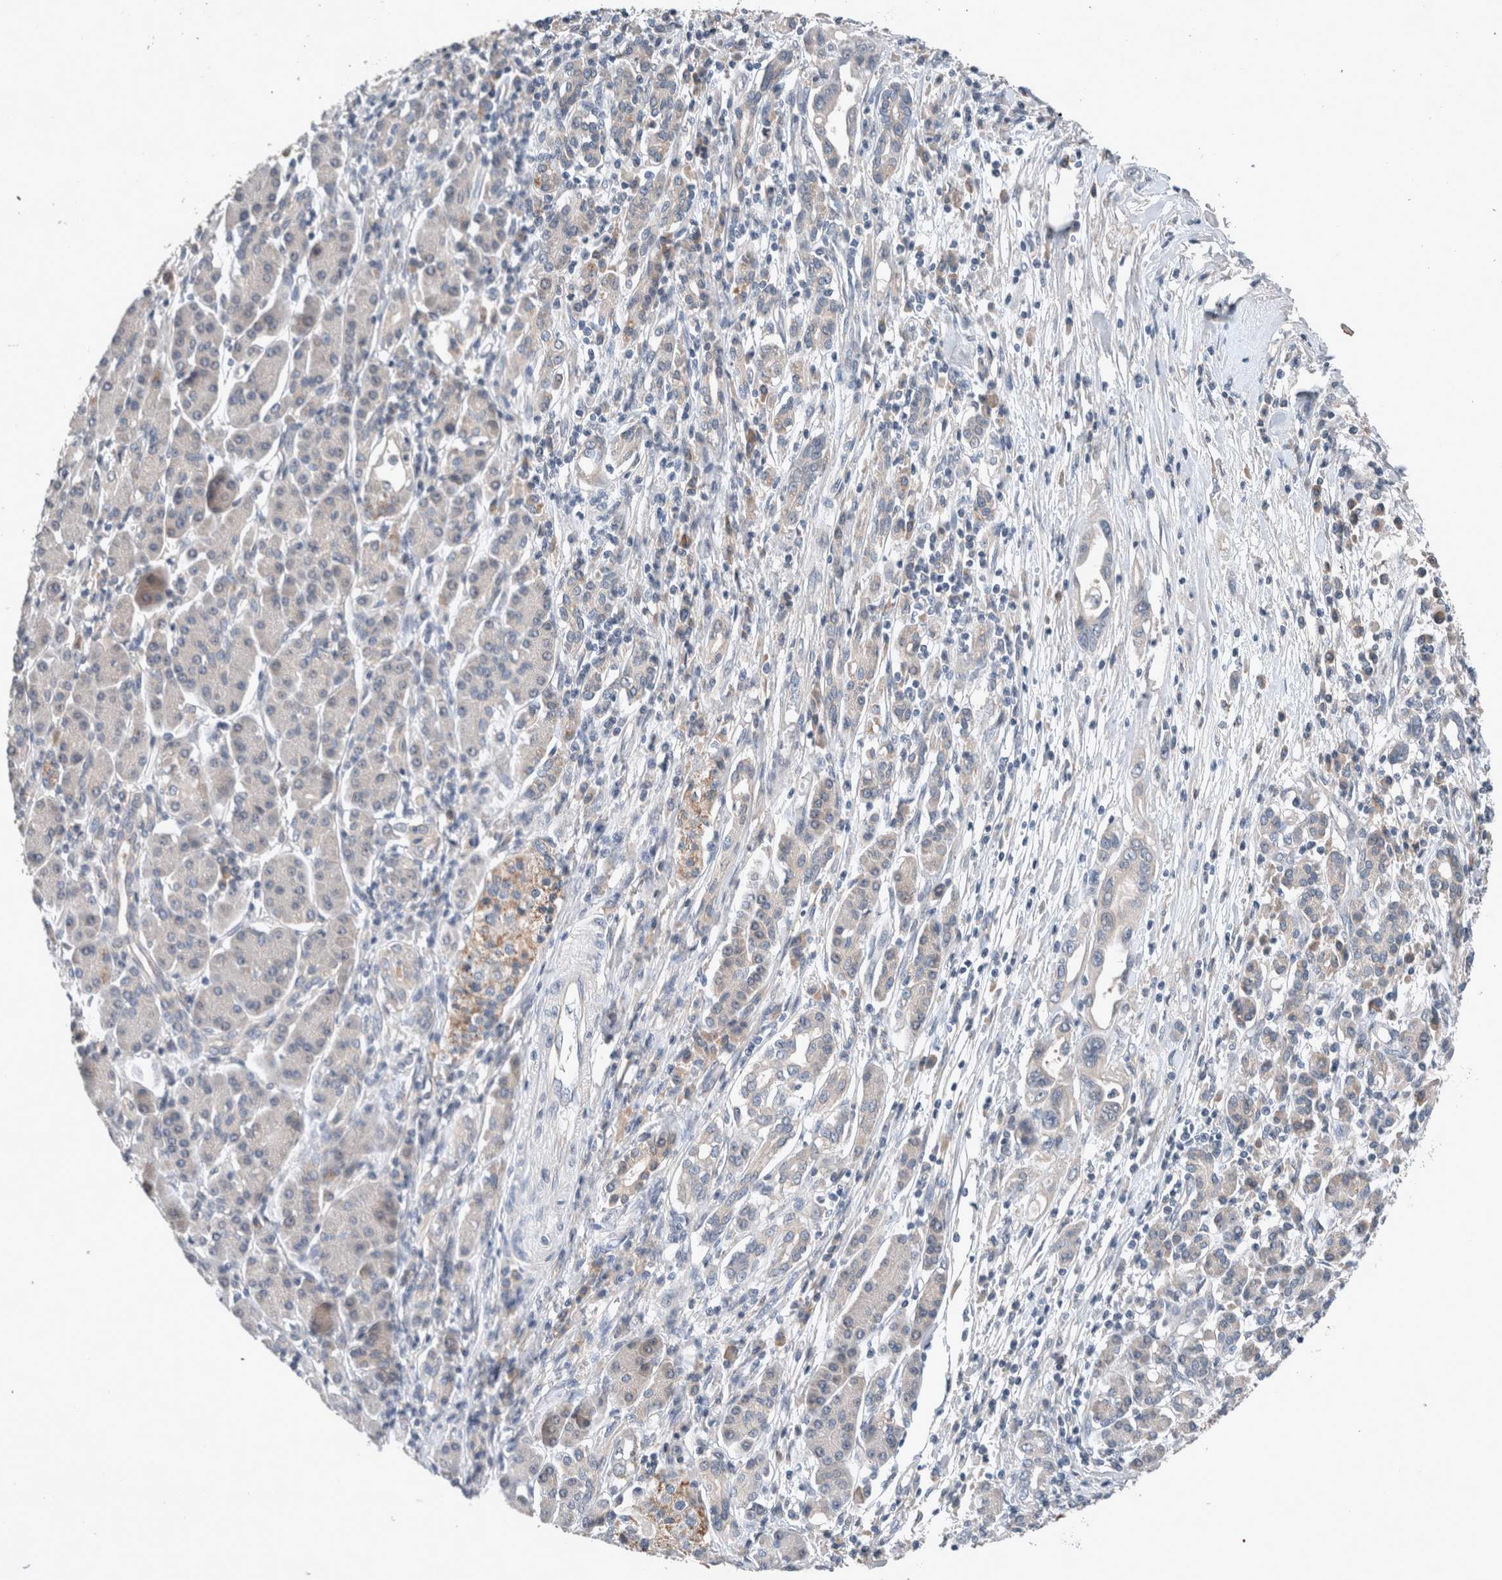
{"staining": {"intensity": "negative", "quantity": "none", "location": "none"}, "tissue": "pancreatic cancer", "cell_type": "Tumor cells", "image_type": "cancer", "snomed": [{"axis": "morphology", "description": "Adenocarcinoma, NOS"}, {"axis": "topography", "description": "Pancreas"}], "caption": "This is an immunohistochemistry photomicrograph of pancreatic cancer (adenocarcinoma). There is no staining in tumor cells.", "gene": "UGCG", "patient": {"sex": "female", "age": 57}}